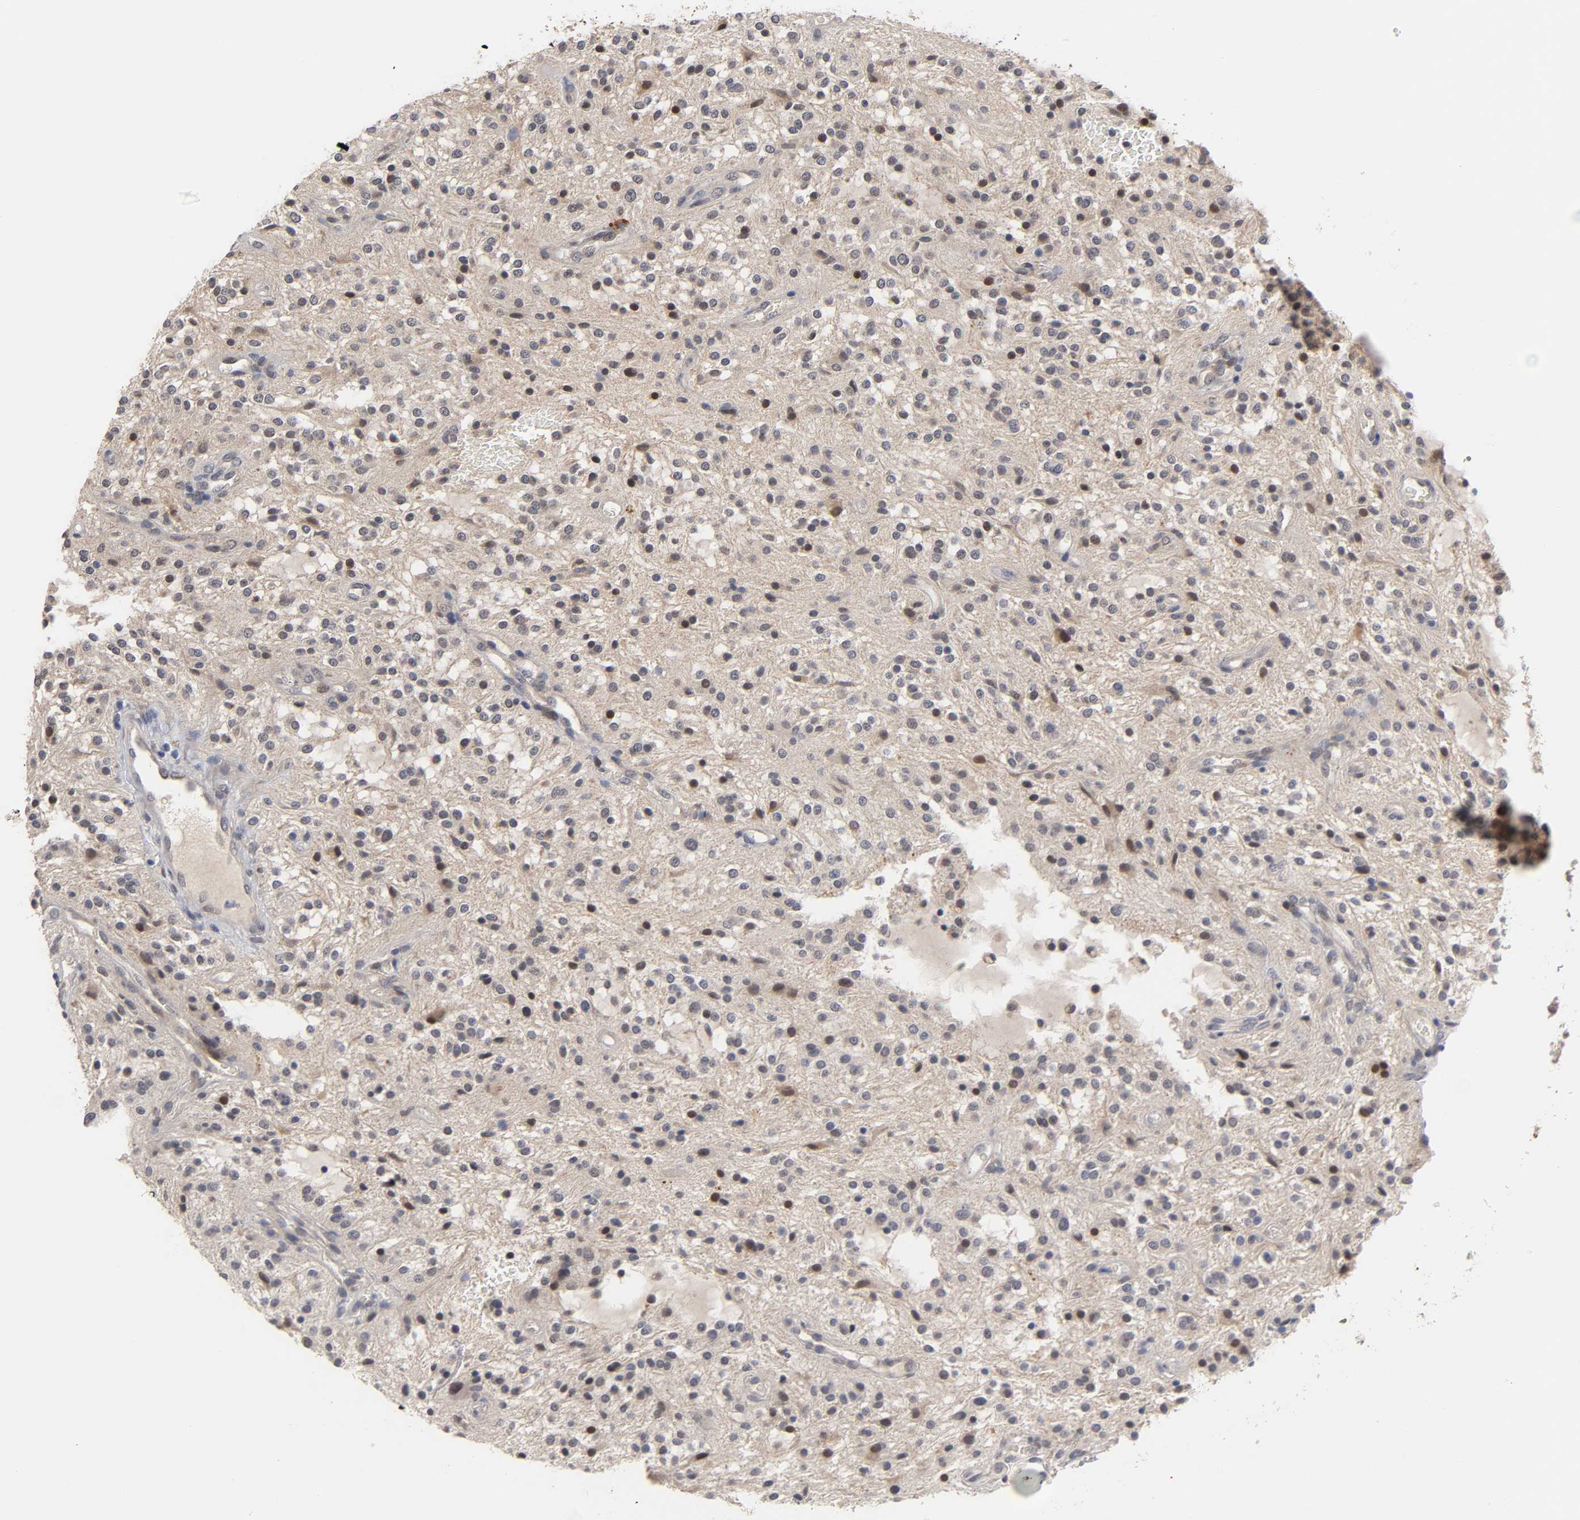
{"staining": {"intensity": "moderate", "quantity": "25%-75%", "location": "cytoplasmic/membranous,nuclear"}, "tissue": "glioma", "cell_type": "Tumor cells", "image_type": "cancer", "snomed": [{"axis": "morphology", "description": "Glioma, malignant, NOS"}, {"axis": "topography", "description": "Cerebellum"}], "caption": "Glioma stained with a brown dye reveals moderate cytoplasmic/membranous and nuclear positive expression in about 25%-75% of tumor cells.", "gene": "GSTZ1", "patient": {"sex": "female", "age": 10}}